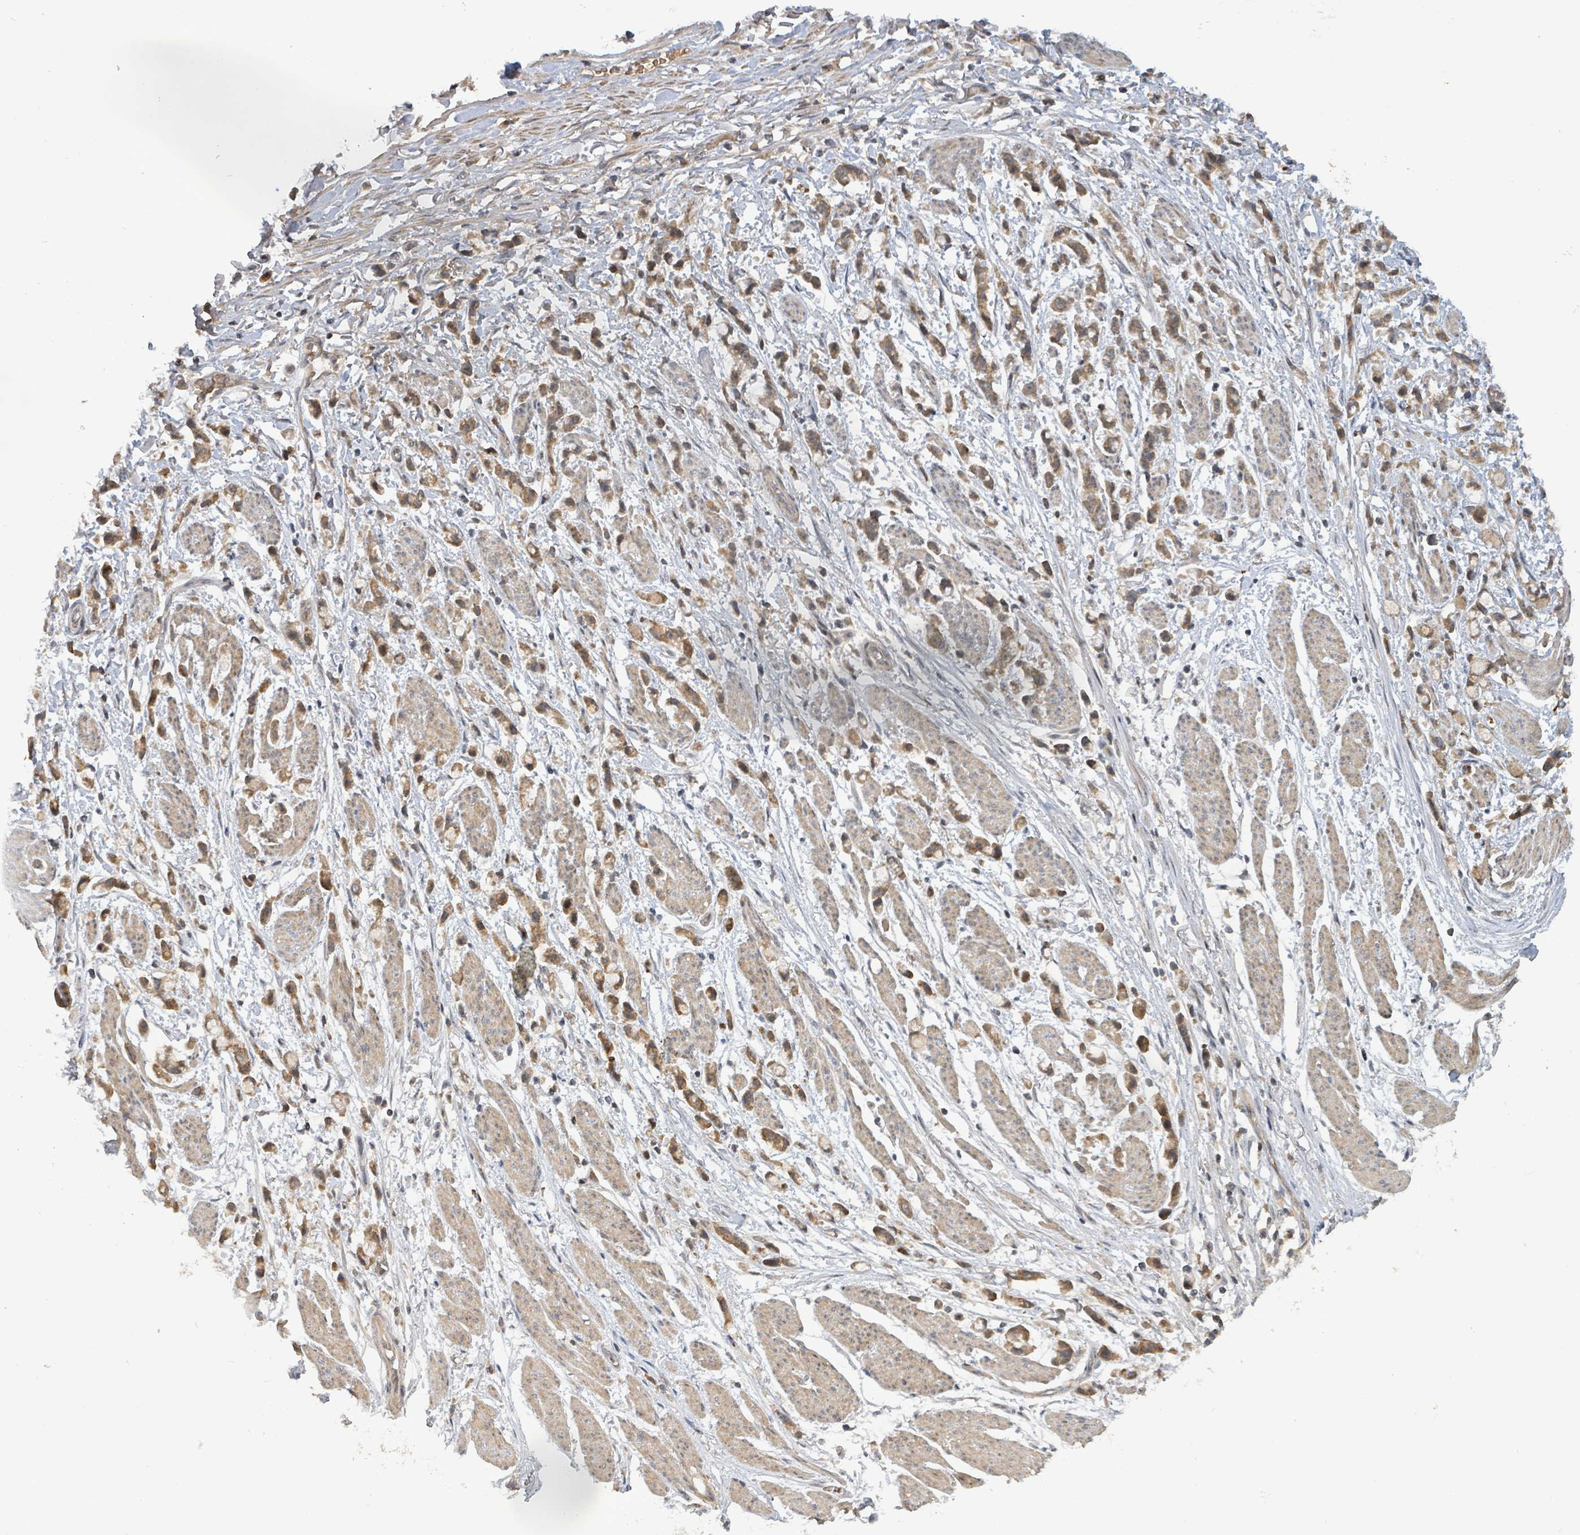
{"staining": {"intensity": "moderate", "quantity": ">75%", "location": "cytoplasmic/membranous"}, "tissue": "stomach cancer", "cell_type": "Tumor cells", "image_type": "cancer", "snomed": [{"axis": "morphology", "description": "Adenocarcinoma, NOS"}, {"axis": "topography", "description": "Stomach"}], "caption": "Human stomach cancer (adenocarcinoma) stained with a protein marker reveals moderate staining in tumor cells.", "gene": "ITGA11", "patient": {"sex": "female", "age": 81}}